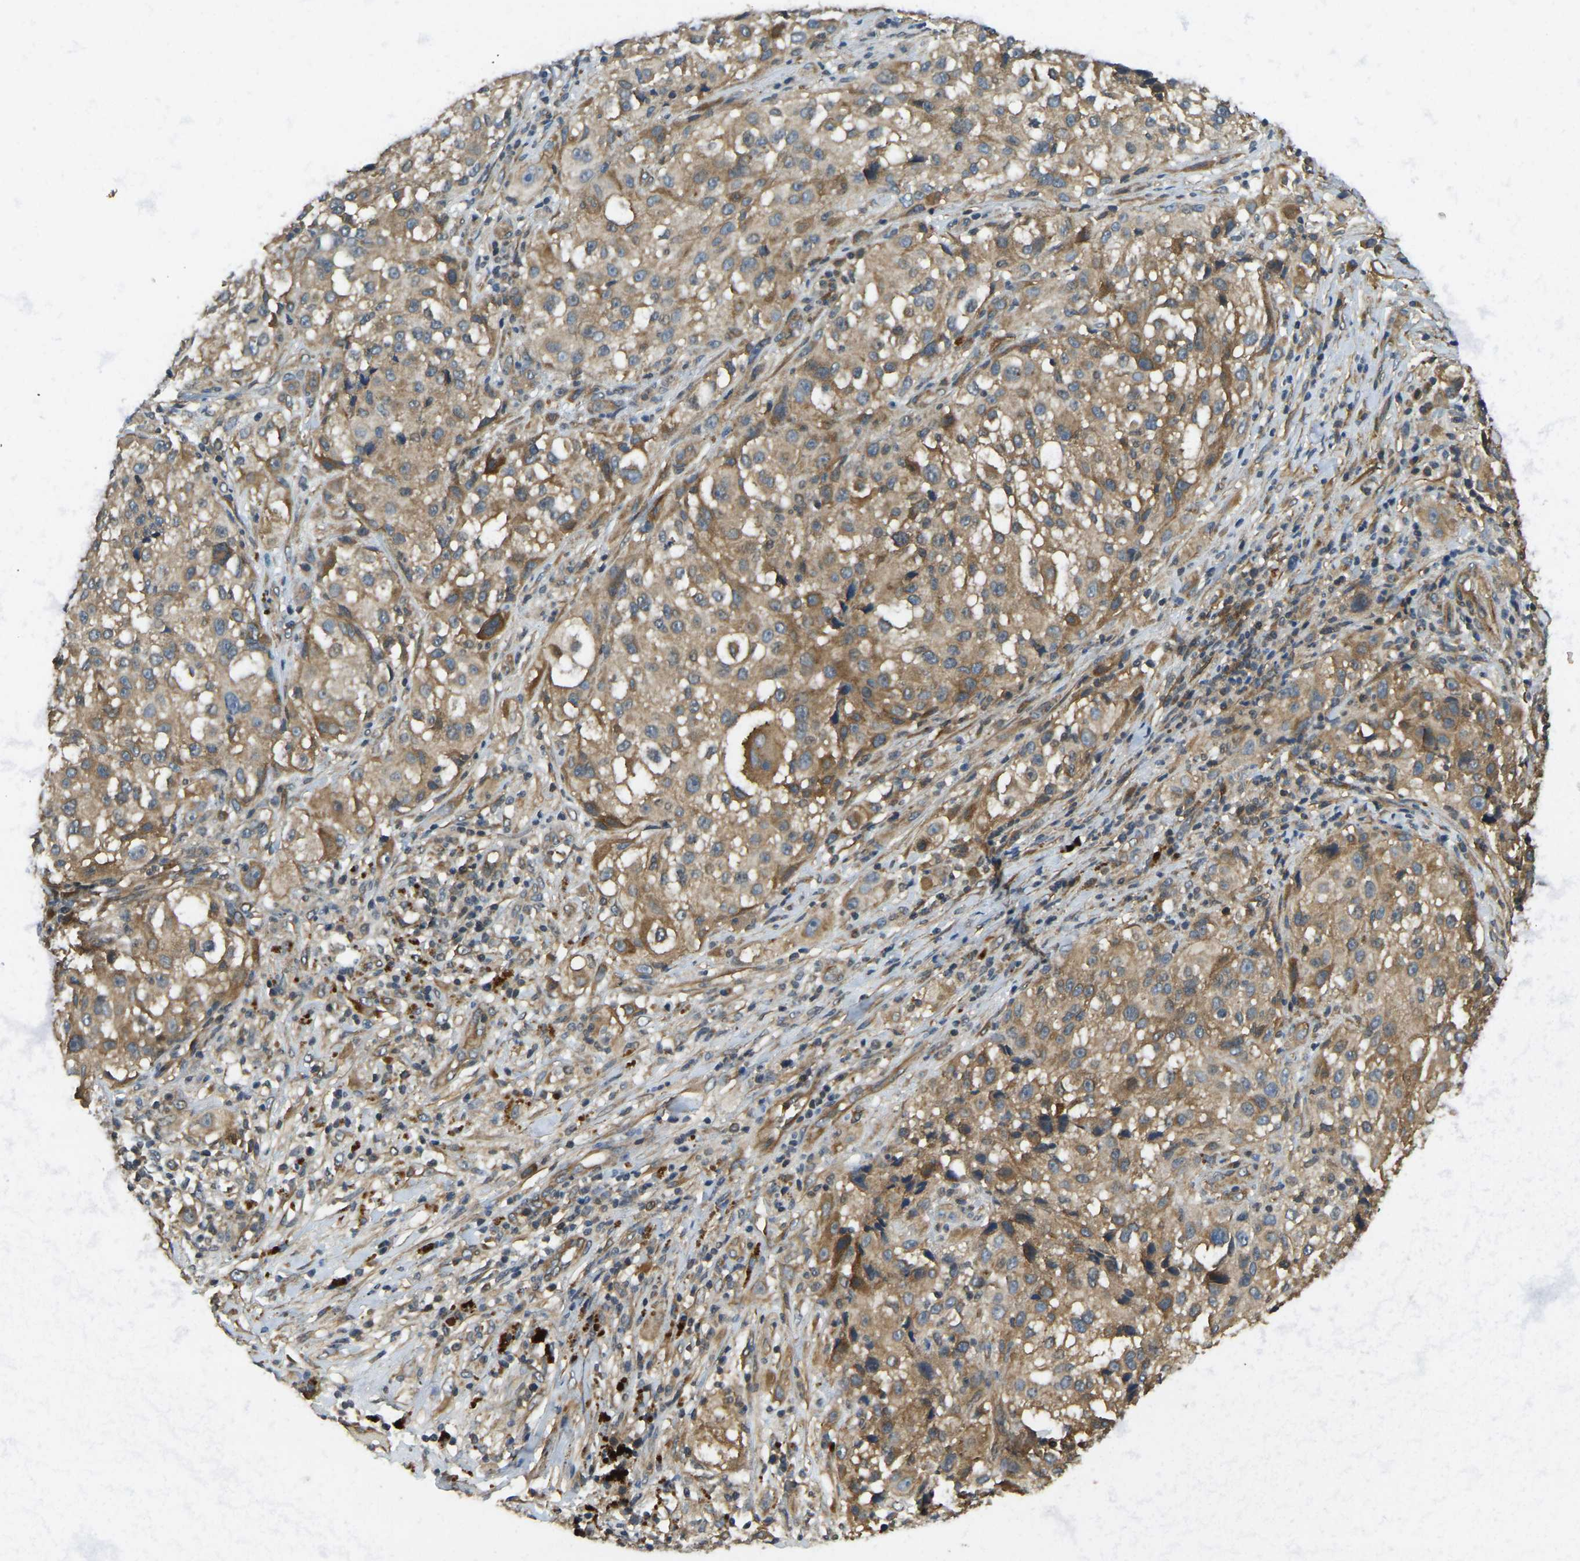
{"staining": {"intensity": "moderate", "quantity": ">75%", "location": "cytoplasmic/membranous"}, "tissue": "melanoma", "cell_type": "Tumor cells", "image_type": "cancer", "snomed": [{"axis": "morphology", "description": "Necrosis, NOS"}, {"axis": "morphology", "description": "Malignant melanoma, NOS"}, {"axis": "topography", "description": "Skin"}], "caption": "Melanoma stained for a protein exhibits moderate cytoplasmic/membranous positivity in tumor cells. Immunohistochemistry stains the protein of interest in brown and the nuclei are stained blue.", "gene": "ERGIC1", "patient": {"sex": "female", "age": 87}}